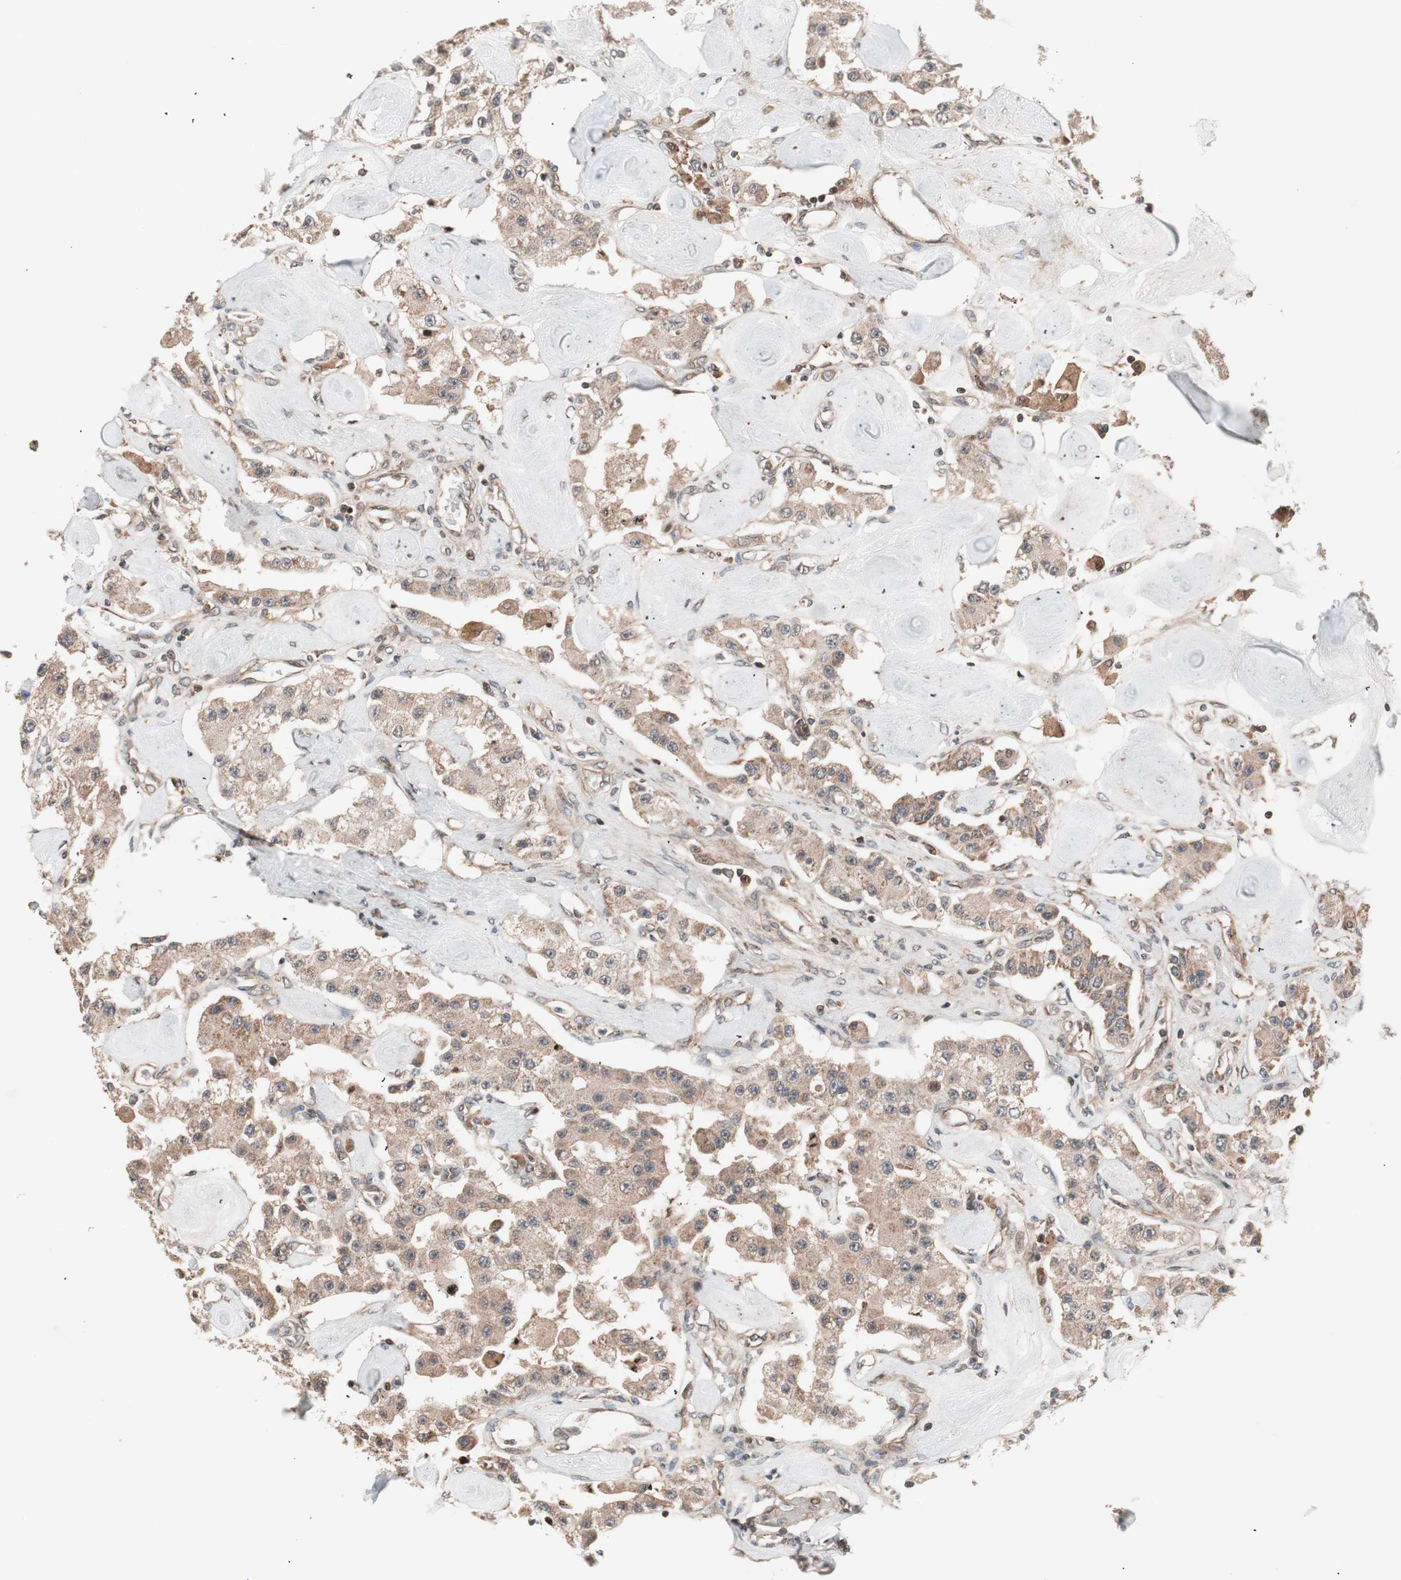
{"staining": {"intensity": "moderate", "quantity": ">75%", "location": "cytoplasmic/membranous"}, "tissue": "carcinoid", "cell_type": "Tumor cells", "image_type": "cancer", "snomed": [{"axis": "morphology", "description": "Carcinoid, malignant, NOS"}, {"axis": "topography", "description": "Pancreas"}], "caption": "Protein expression analysis of malignant carcinoid exhibits moderate cytoplasmic/membranous staining in about >75% of tumor cells. (Stains: DAB (3,3'-diaminobenzidine) in brown, nuclei in blue, Microscopy: brightfield microscopy at high magnification).", "gene": "NF2", "patient": {"sex": "male", "age": 41}}